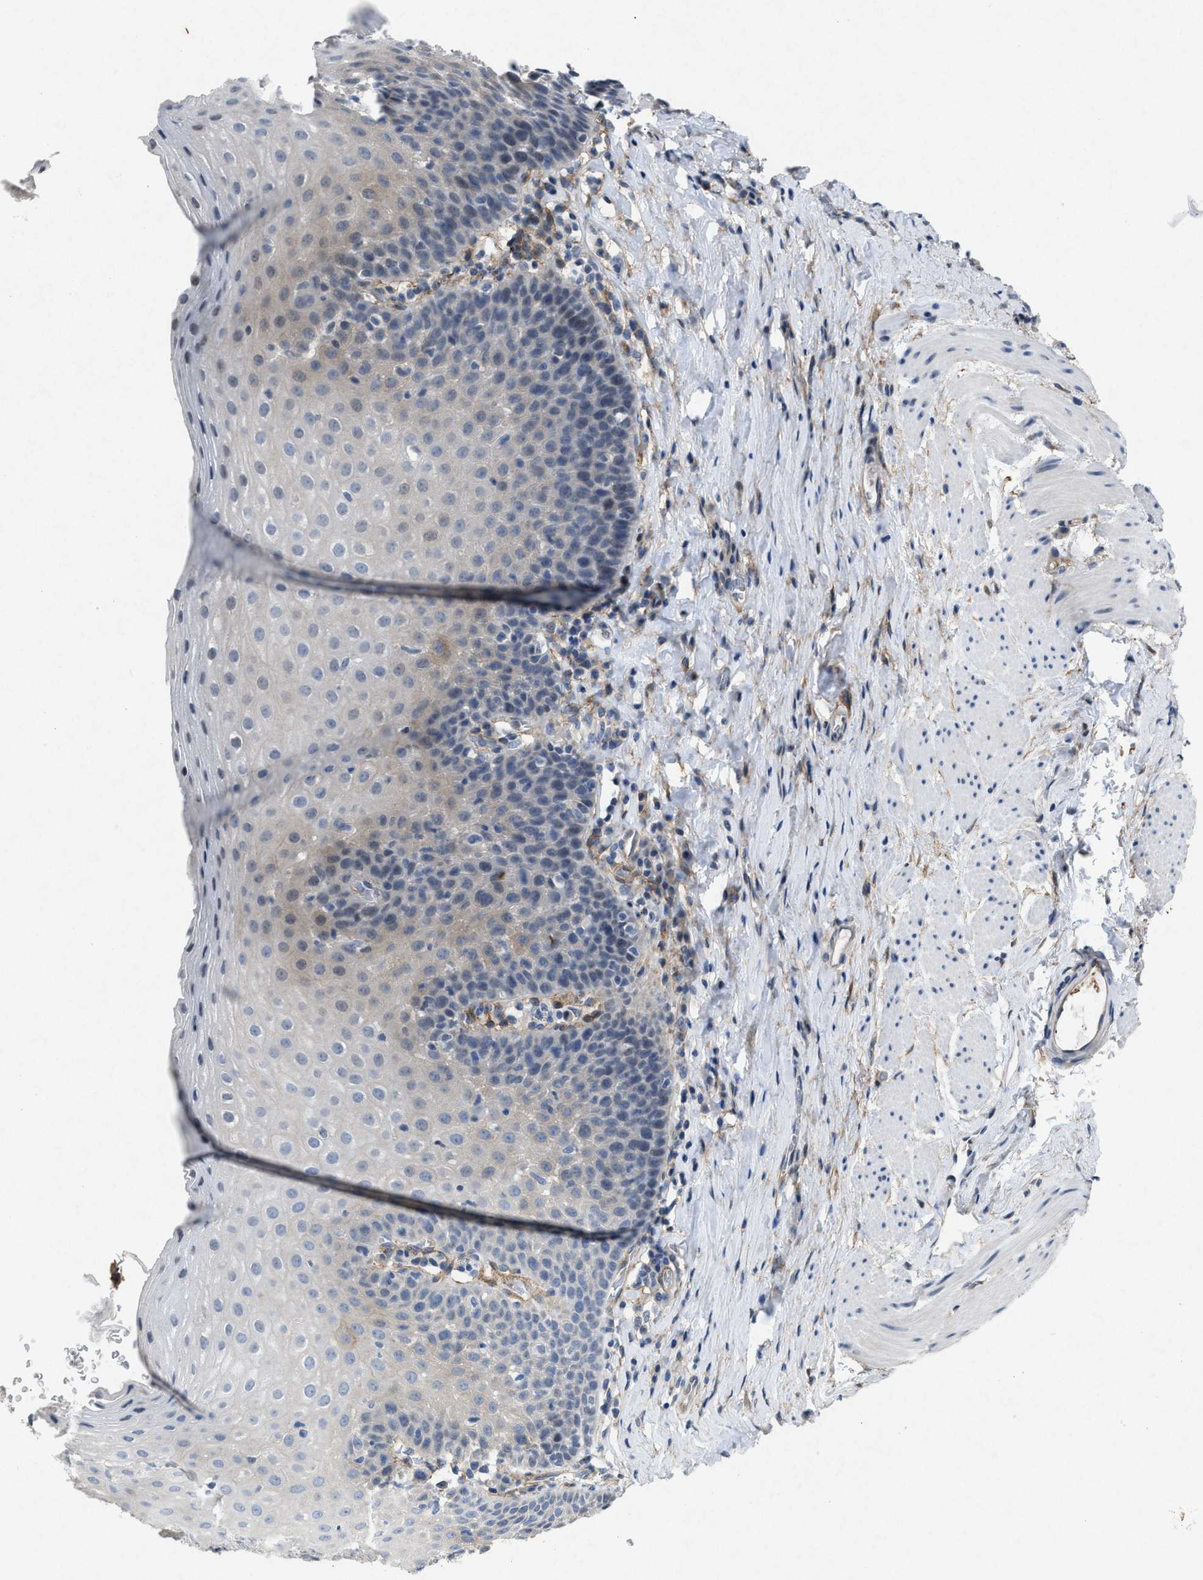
{"staining": {"intensity": "negative", "quantity": "none", "location": "none"}, "tissue": "esophagus", "cell_type": "Squamous epithelial cells", "image_type": "normal", "snomed": [{"axis": "morphology", "description": "Normal tissue, NOS"}, {"axis": "topography", "description": "Esophagus"}], "caption": "Immunohistochemical staining of normal human esophagus shows no significant positivity in squamous epithelial cells. The staining is performed using DAB (3,3'-diaminobenzidine) brown chromogen with nuclei counter-stained in using hematoxylin.", "gene": "PDGFRA", "patient": {"sex": "female", "age": 61}}